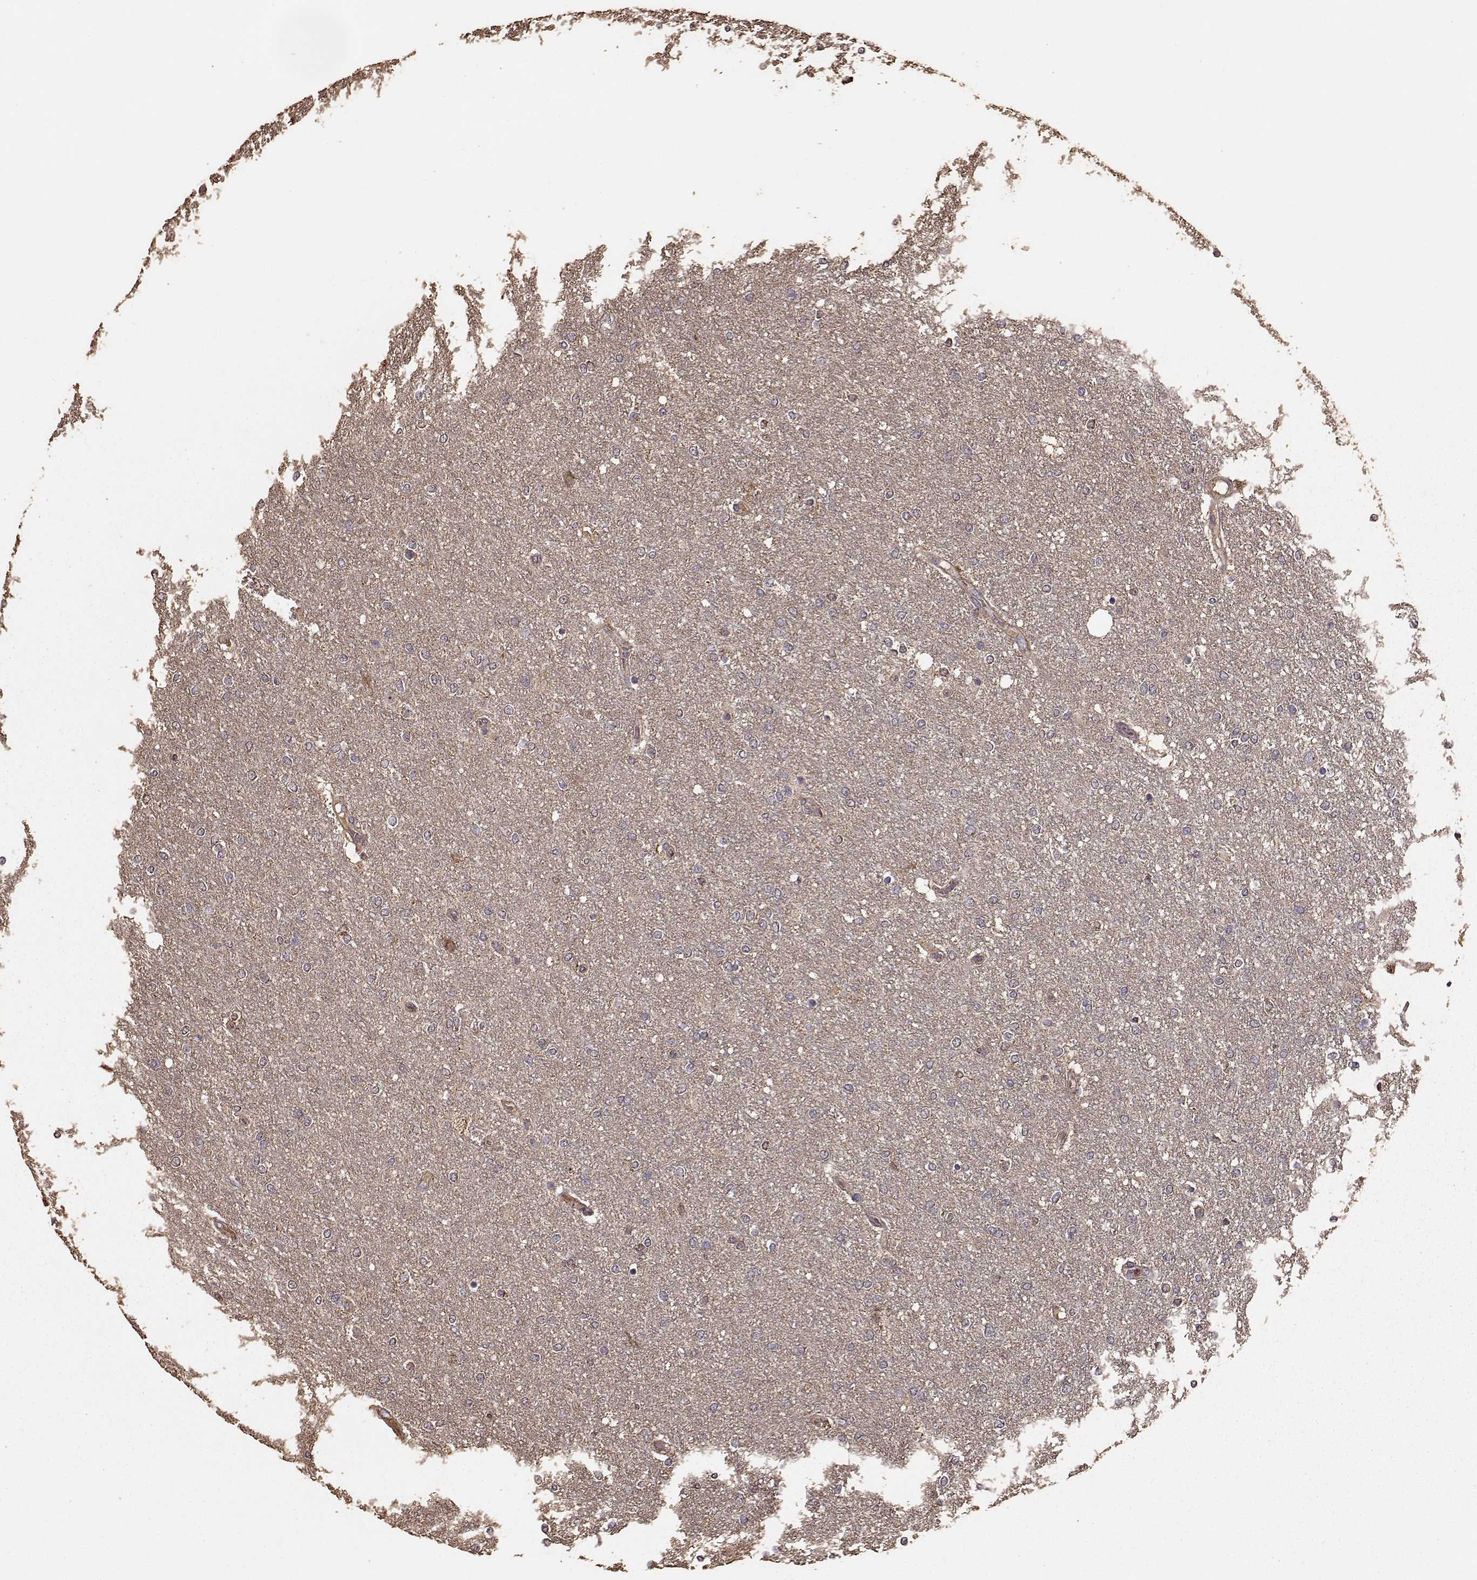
{"staining": {"intensity": "negative", "quantity": "none", "location": "none"}, "tissue": "glioma", "cell_type": "Tumor cells", "image_type": "cancer", "snomed": [{"axis": "morphology", "description": "Glioma, malignant, High grade"}, {"axis": "topography", "description": "Brain"}], "caption": "This is an immunohistochemistry (IHC) image of malignant glioma (high-grade). There is no staining in tumor cells.", "gene": "PTGES2", "patient": {"sex": "female", "age": 61}}